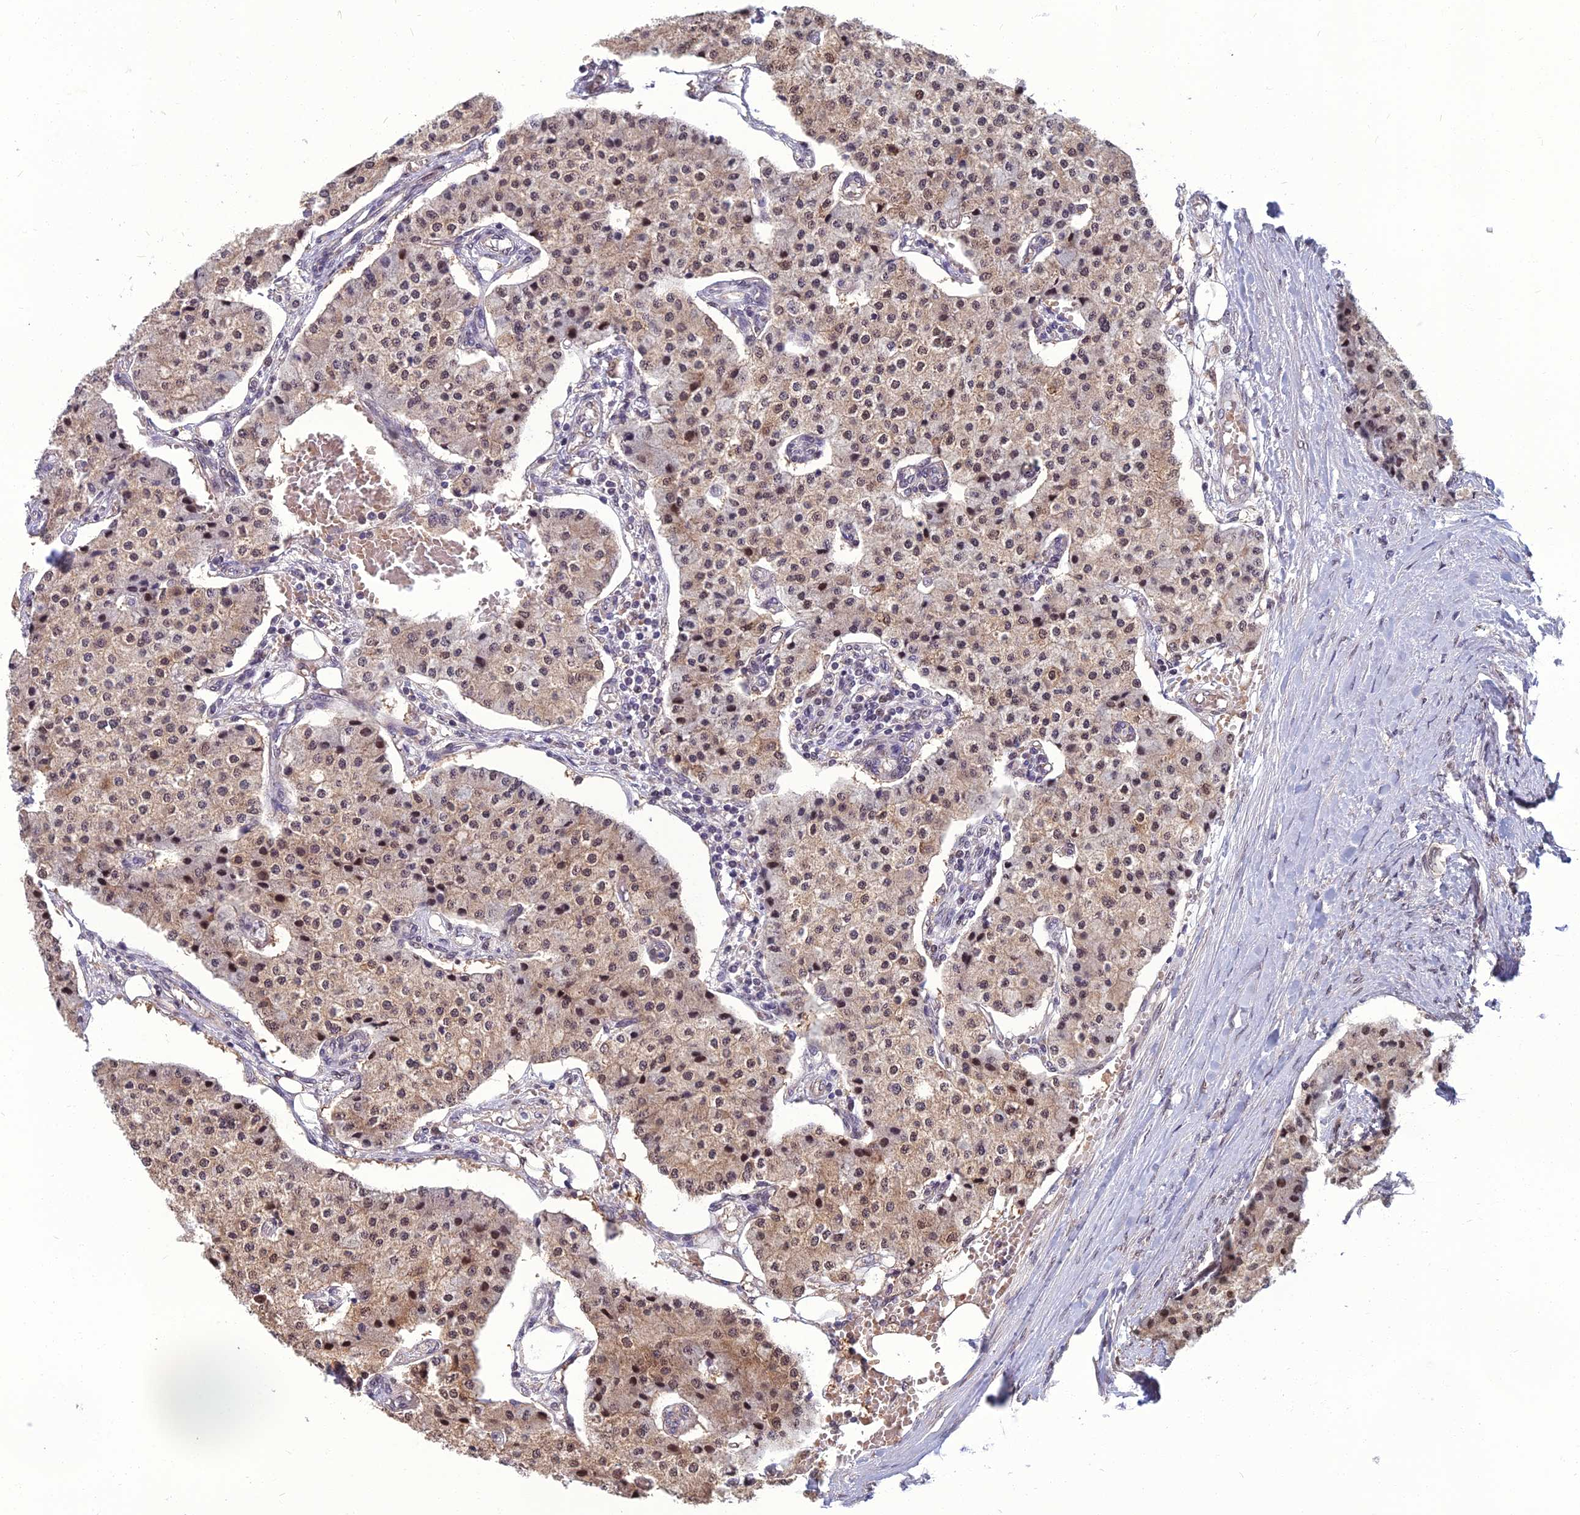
{"staining": {"intensity": "moderate", "quantity": ">75%", "location": "nuclear"}, "tissue": "carcinoid", "cell_type": "Tumor cells", "image_type": "cancer", "snomed": [{"axis": "morphology", "description": "Carcinoid, malignant, NOS"}, {"axis": "topography", "description": "Colon"}], "caption": "Moderate nuclear positivity is present in approximately >75% of tumor cells in carcinoid.", "gene": "NR4A3", "patient": {"sex": "female", "age": 52}}